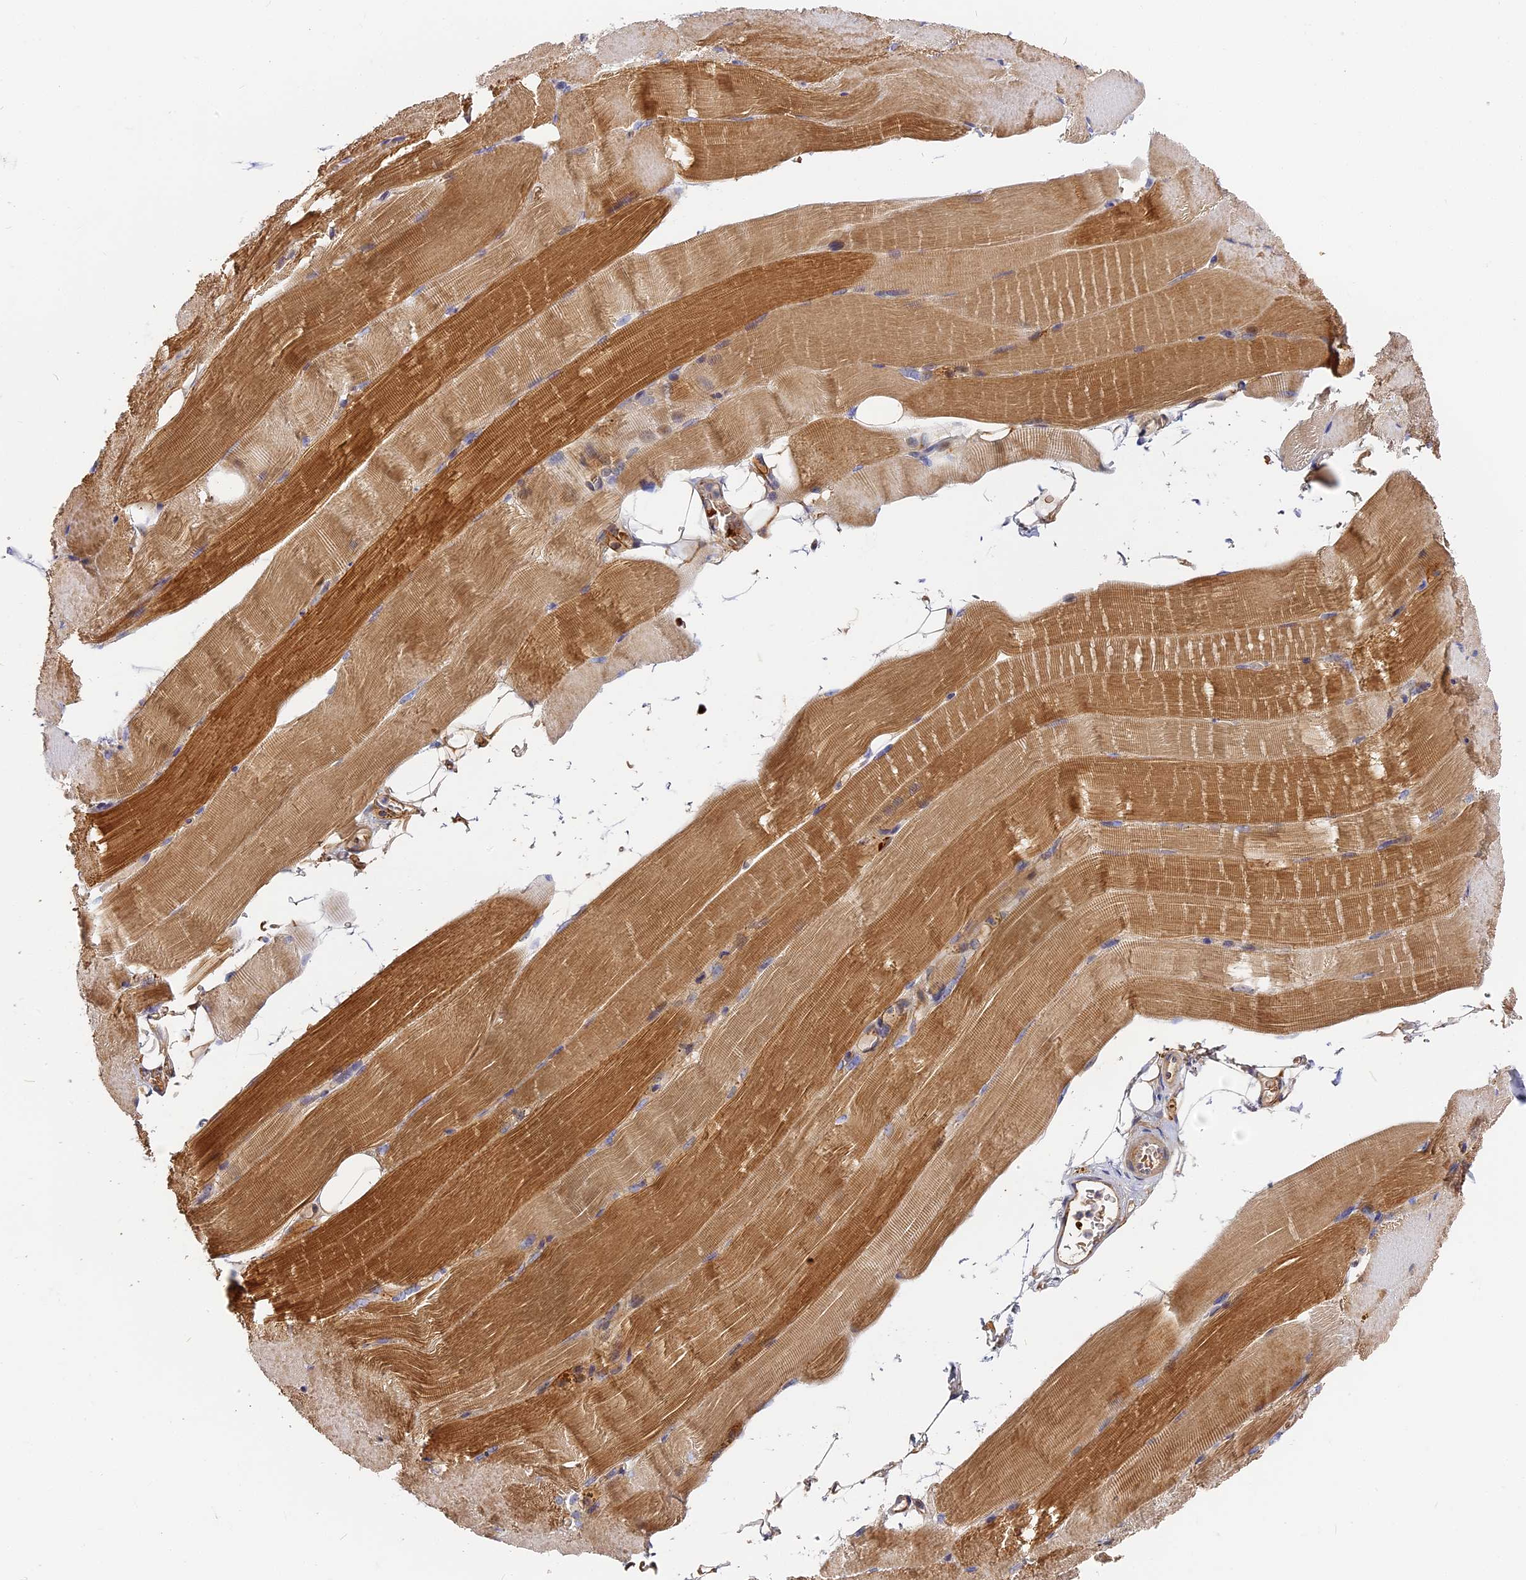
{"staining": {"intensity": "strong", "quantity": ">75%", "location": "cytoplasmic/membranous"}, "tissue": "skeletal muscle", "cell_type": "Myocytes", "image_type": "normal", "snomed": [{"axis": "morphology", "description": "Normal tissue, NOS"}, {"axis": "topography", "description": "Skeletal muscle"}, {"axis": "topography", "description": "Parathyroid gland"}], "caption": "A high-resolution histopathology image shows IHC staining of normal skeletal muscle, which exhibits strong cytoplasmic/membranous expression in about >75% of myocytes. The protein is shown in brown color, while the nuclei are stained blue.", "gene": "MISP3", "patient": {"sex": "female", "age": 37}}